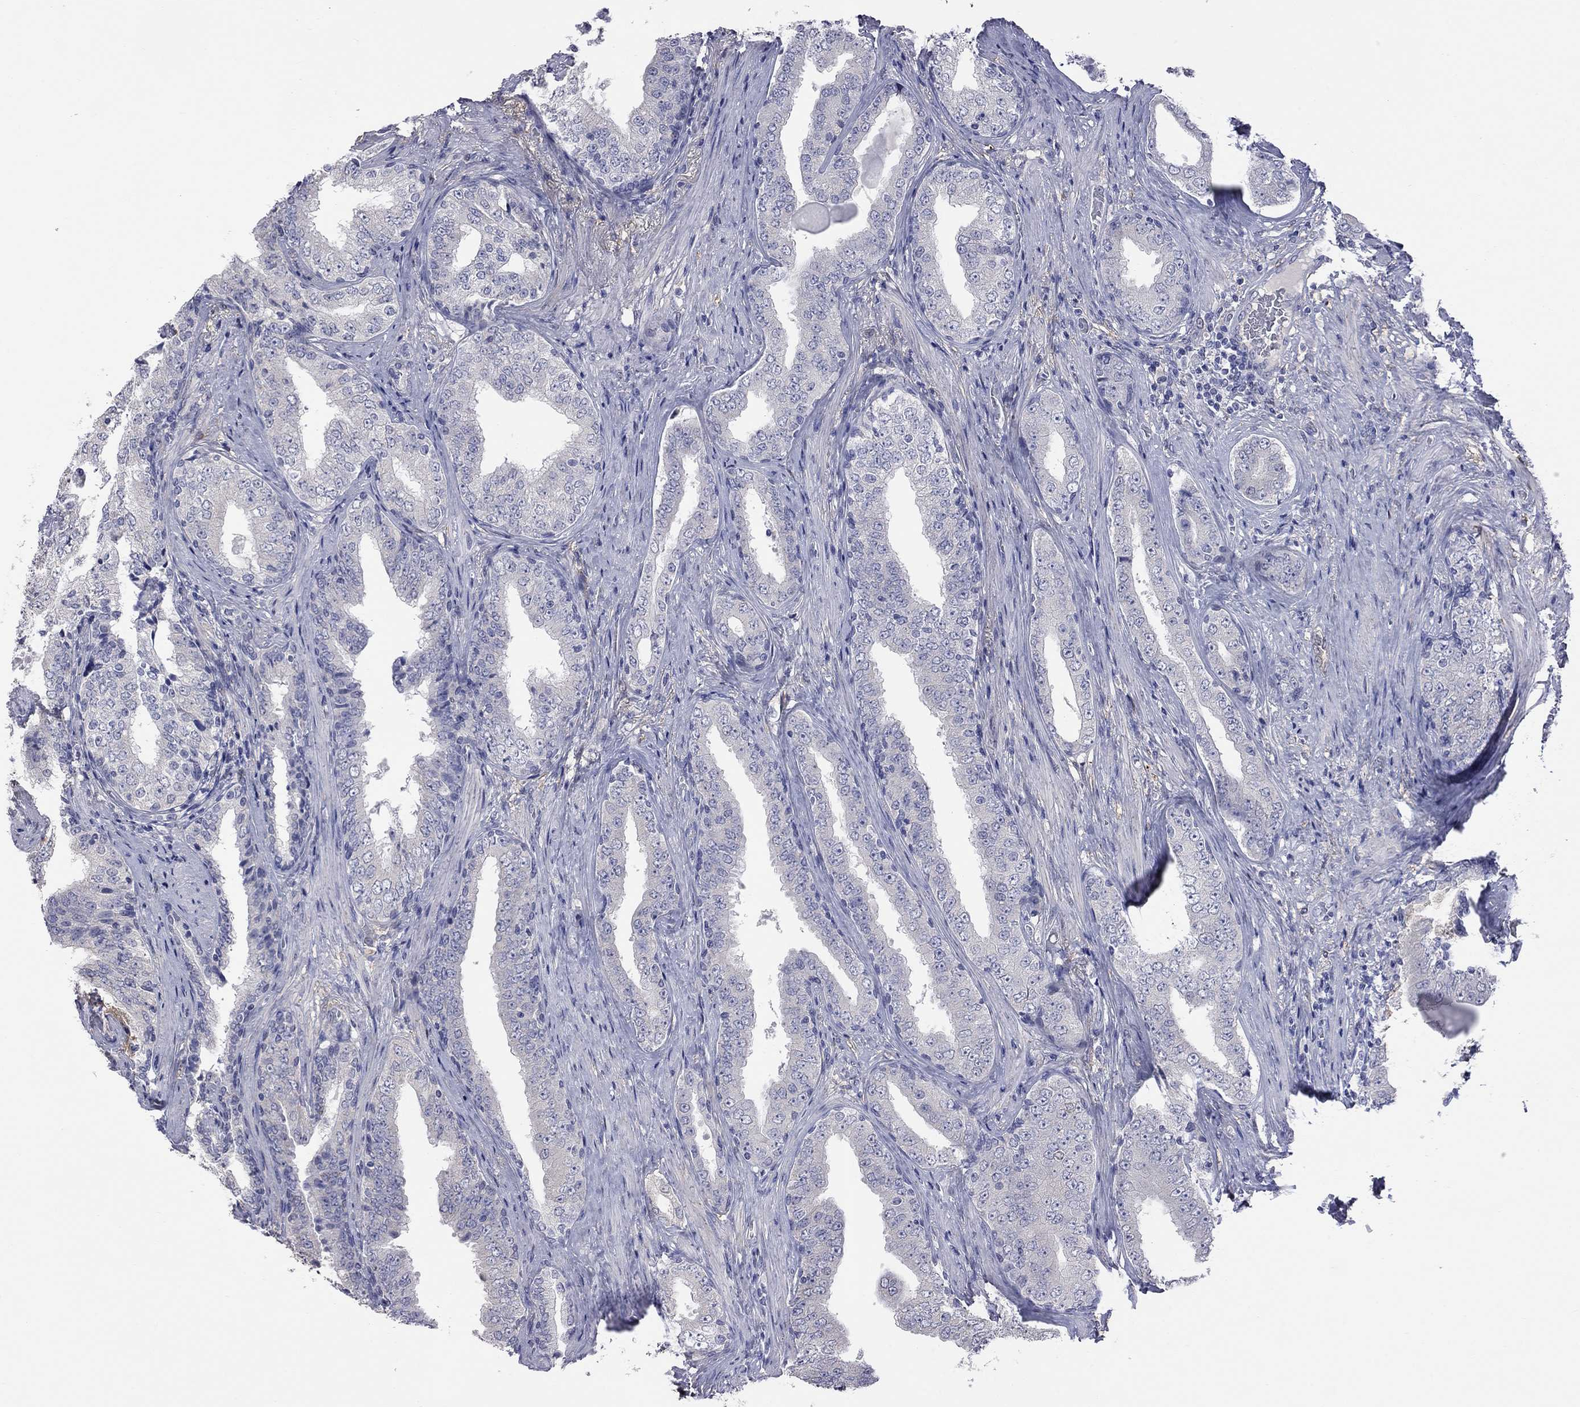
{"staining": {"intensity": "negative", "quantity": "none", "location": "none"}, "tissue": "prostate cancer", "cell_type": "Tumor cells", "image_type": "cancer", "snomed": [{"axis": "morphology", "description": "Adenocarcinoma, Low grade"}, {"axis": "topography", "description": "Prostate and seminal vesicle, NOS"}], "caption": "The image reveals no significant positivity in tumor cells of prostate cancer (adenocarcinoma (low-grade)).", "gene": "HYLS1", "patient": {"sex": "male", "age": 61}}